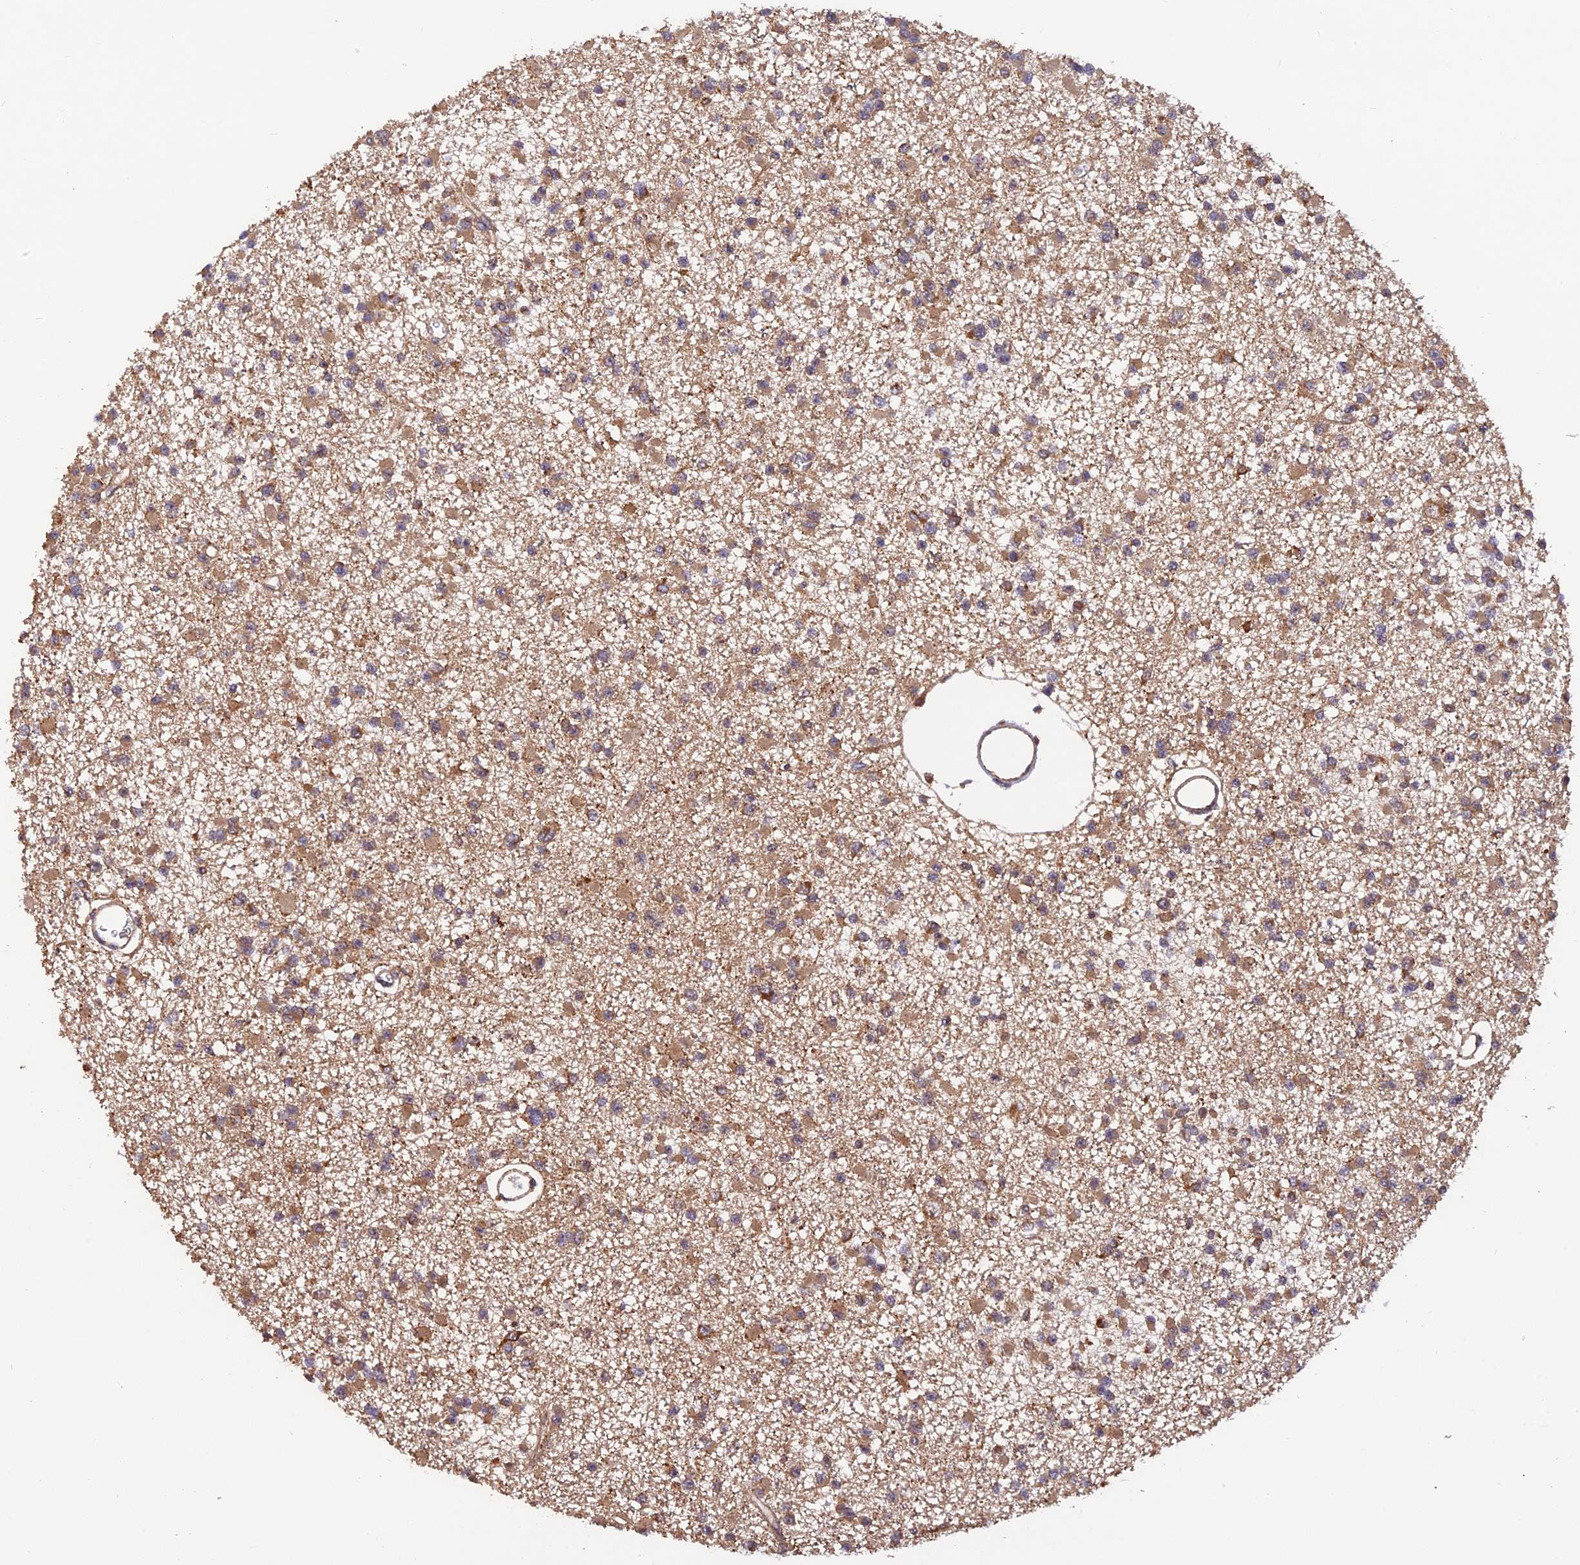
{"staining": {"intensity": "moderate", "quantity": ">75%", "location": "cytoplasmic/membranous"}, "tissue": "glioma", "cell_type": "Tumor cells", "image_type": "cancer", "snomed": [{"axis": "morphology", "description": "Glioma, malignant, Low grade"}, {"axis": "topography", "description": "Brain"}], "caption": "Protein expression analysis of glioma exhibits moderate cytoplasmic/membranous positivity in about >75% of tumor cells.", "gene": "MNS1", "patient": {"sex": "female", "age": 22}}